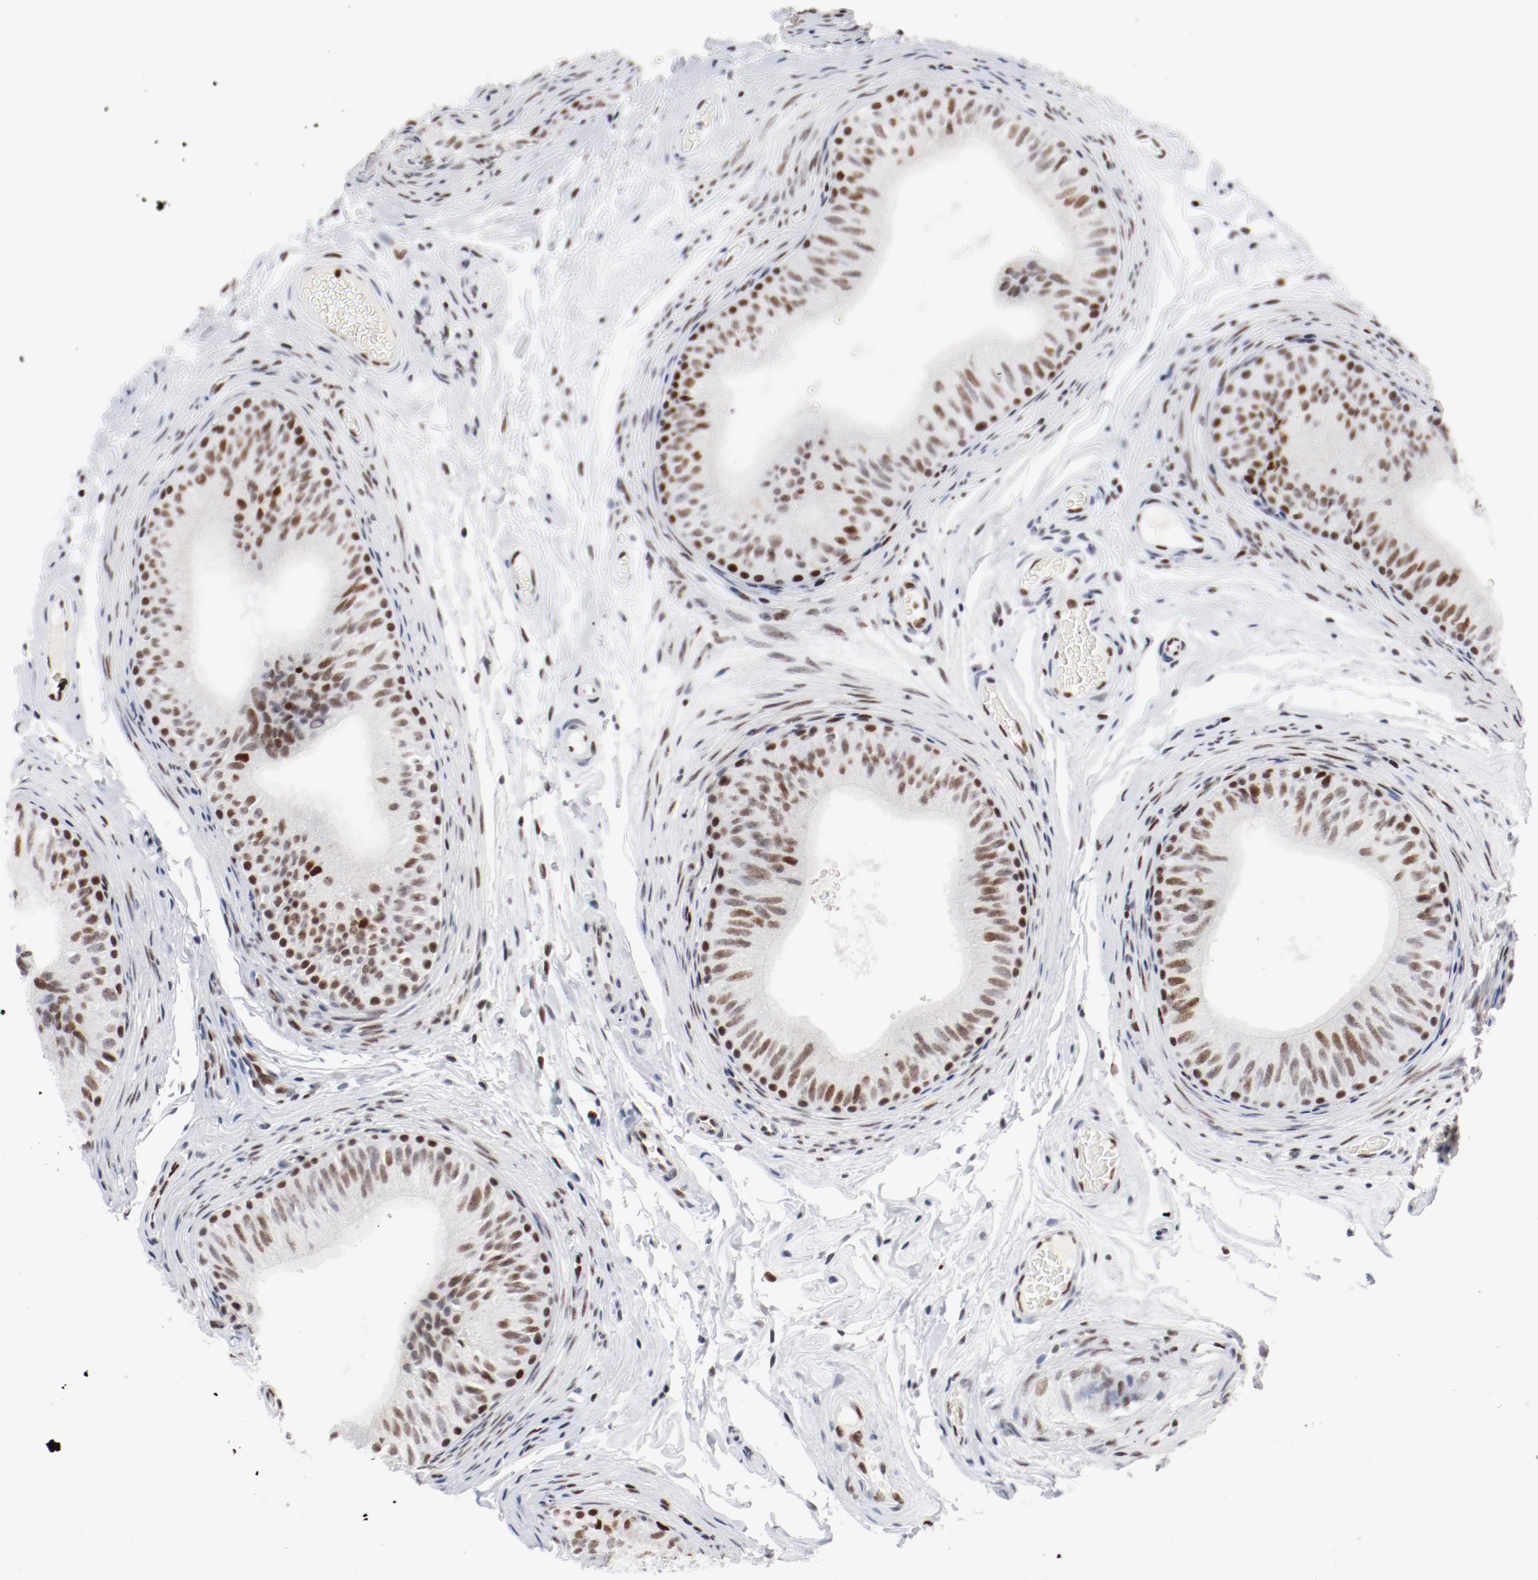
{"staining": {"intensity": "moderate", "quantity": ">75%", "location": "nuclear"}, "tissue": "epididymis", "cell_type": "Glandular cells", "image_type": "normal", "snomed": [{"axis": "morphology", "description": "Normal tissue, NOS"}, {"axis": "topography", "description": "Testis"}, {"axis": "topography", "description": "Epididymis"}], "caption": "The immunohistochemical stain shows moderate nuclear staining in glandular cells of normal epididymis. (DAB IHC, brown staining for protein, blue staining for nuclei).", "gene": "POLD1", "patient": {"sex": "male", "age": 36}}